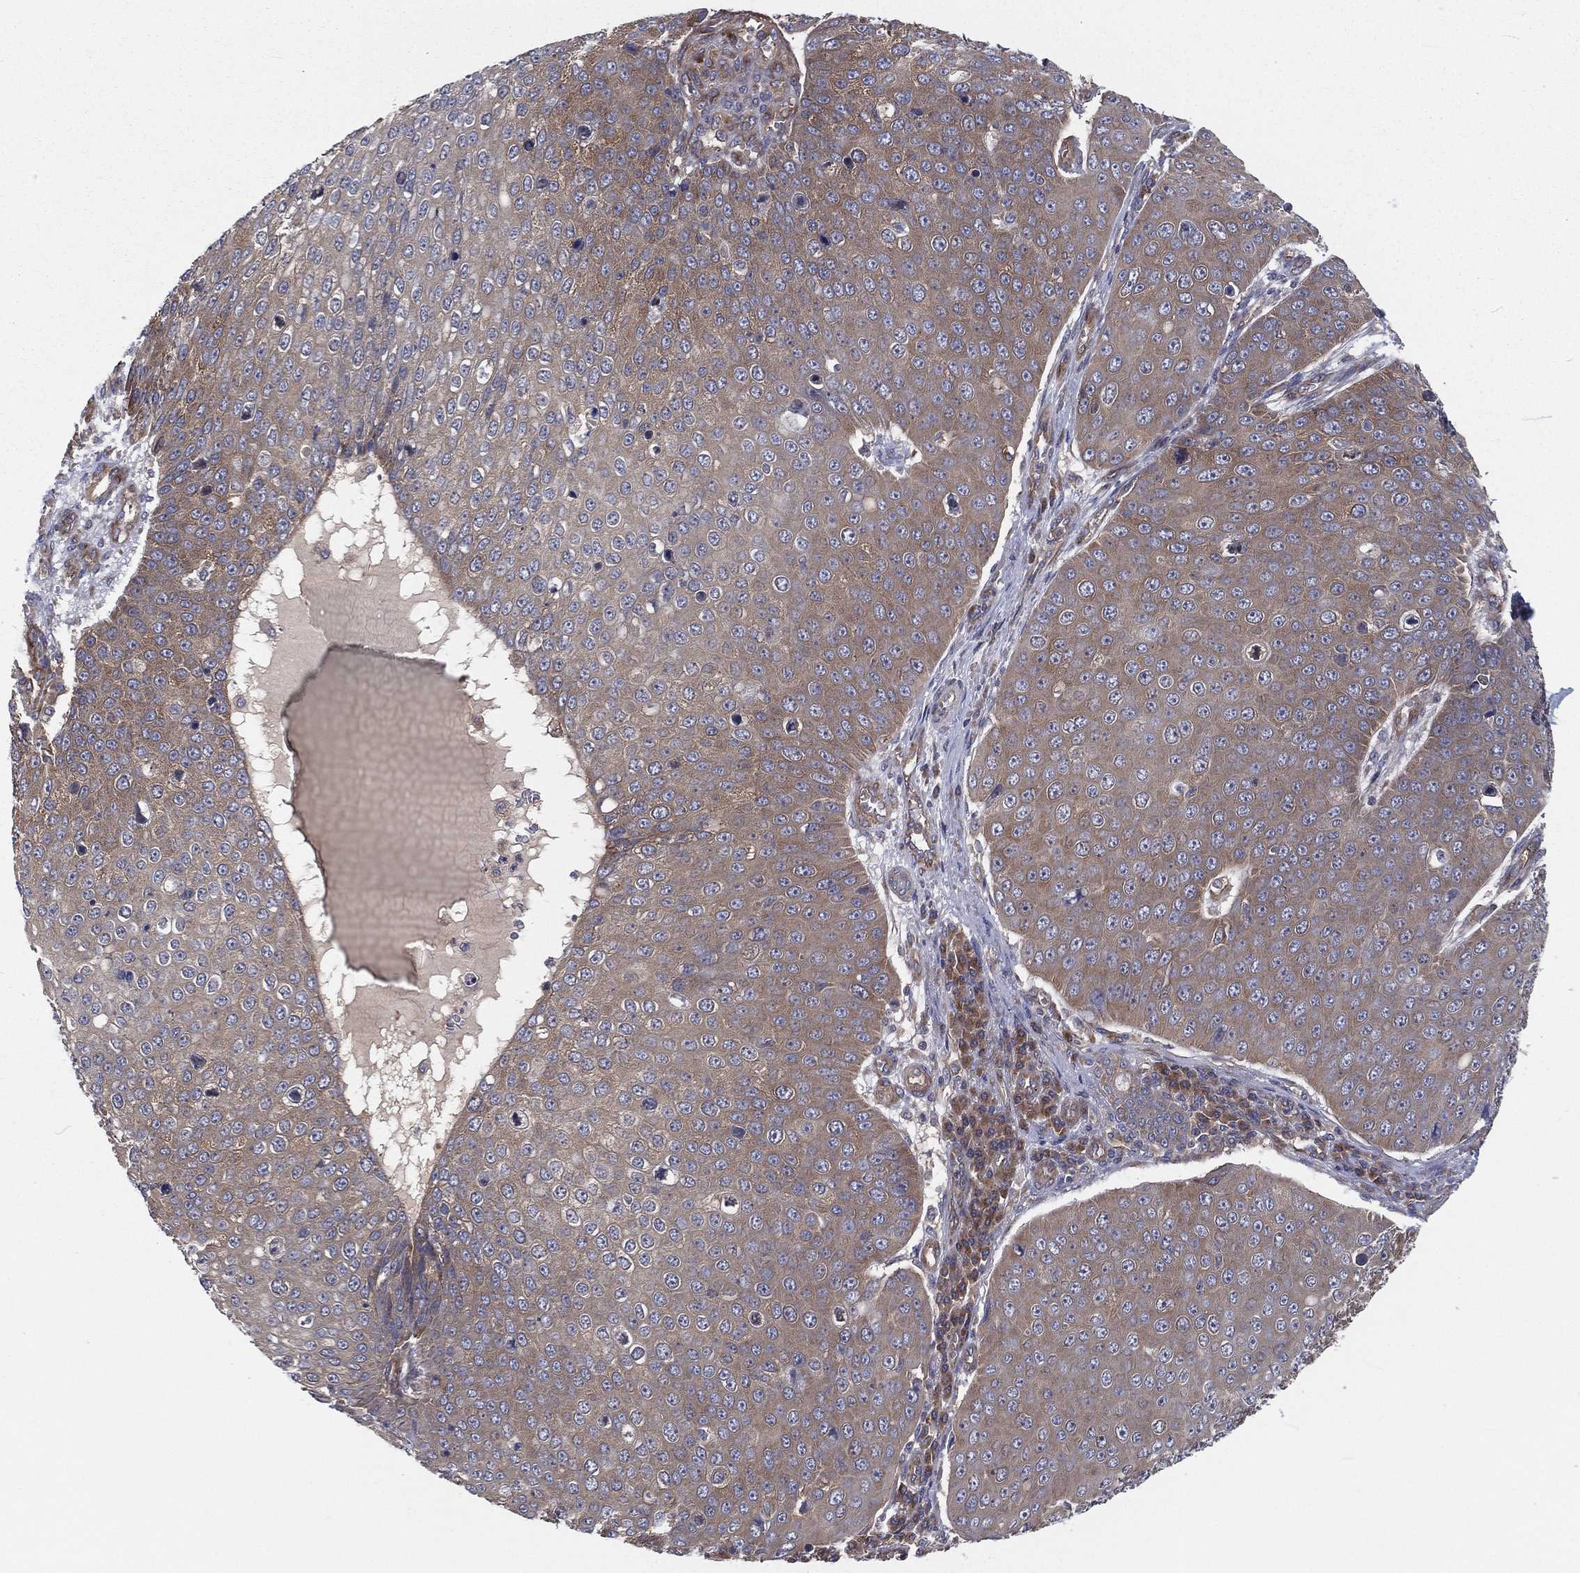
{"staining": {"intensity": "moderate", "quantity": "25%-75%", "location": "cytoplasmic/membranous"}, "tissue": "skin cancer", "cell_type": "Tumor cells", "image_type": "cancer", "snomed": [{"axis": "morphology", "description": "Squamous cell carcinoma, NOS"}, {"axis": "topography", "description": "Skin"}], "caption": "Immunohistochemistry micrograph of skin squamous cell carcinoma stained for a protein (brown), which shows medium levels of moderate cytoplasmic/membranous staining in approximately 25%-75% of tumor cells.", "gene": "EIF2B5", "patient": {"sex": "male", "age": 71}}